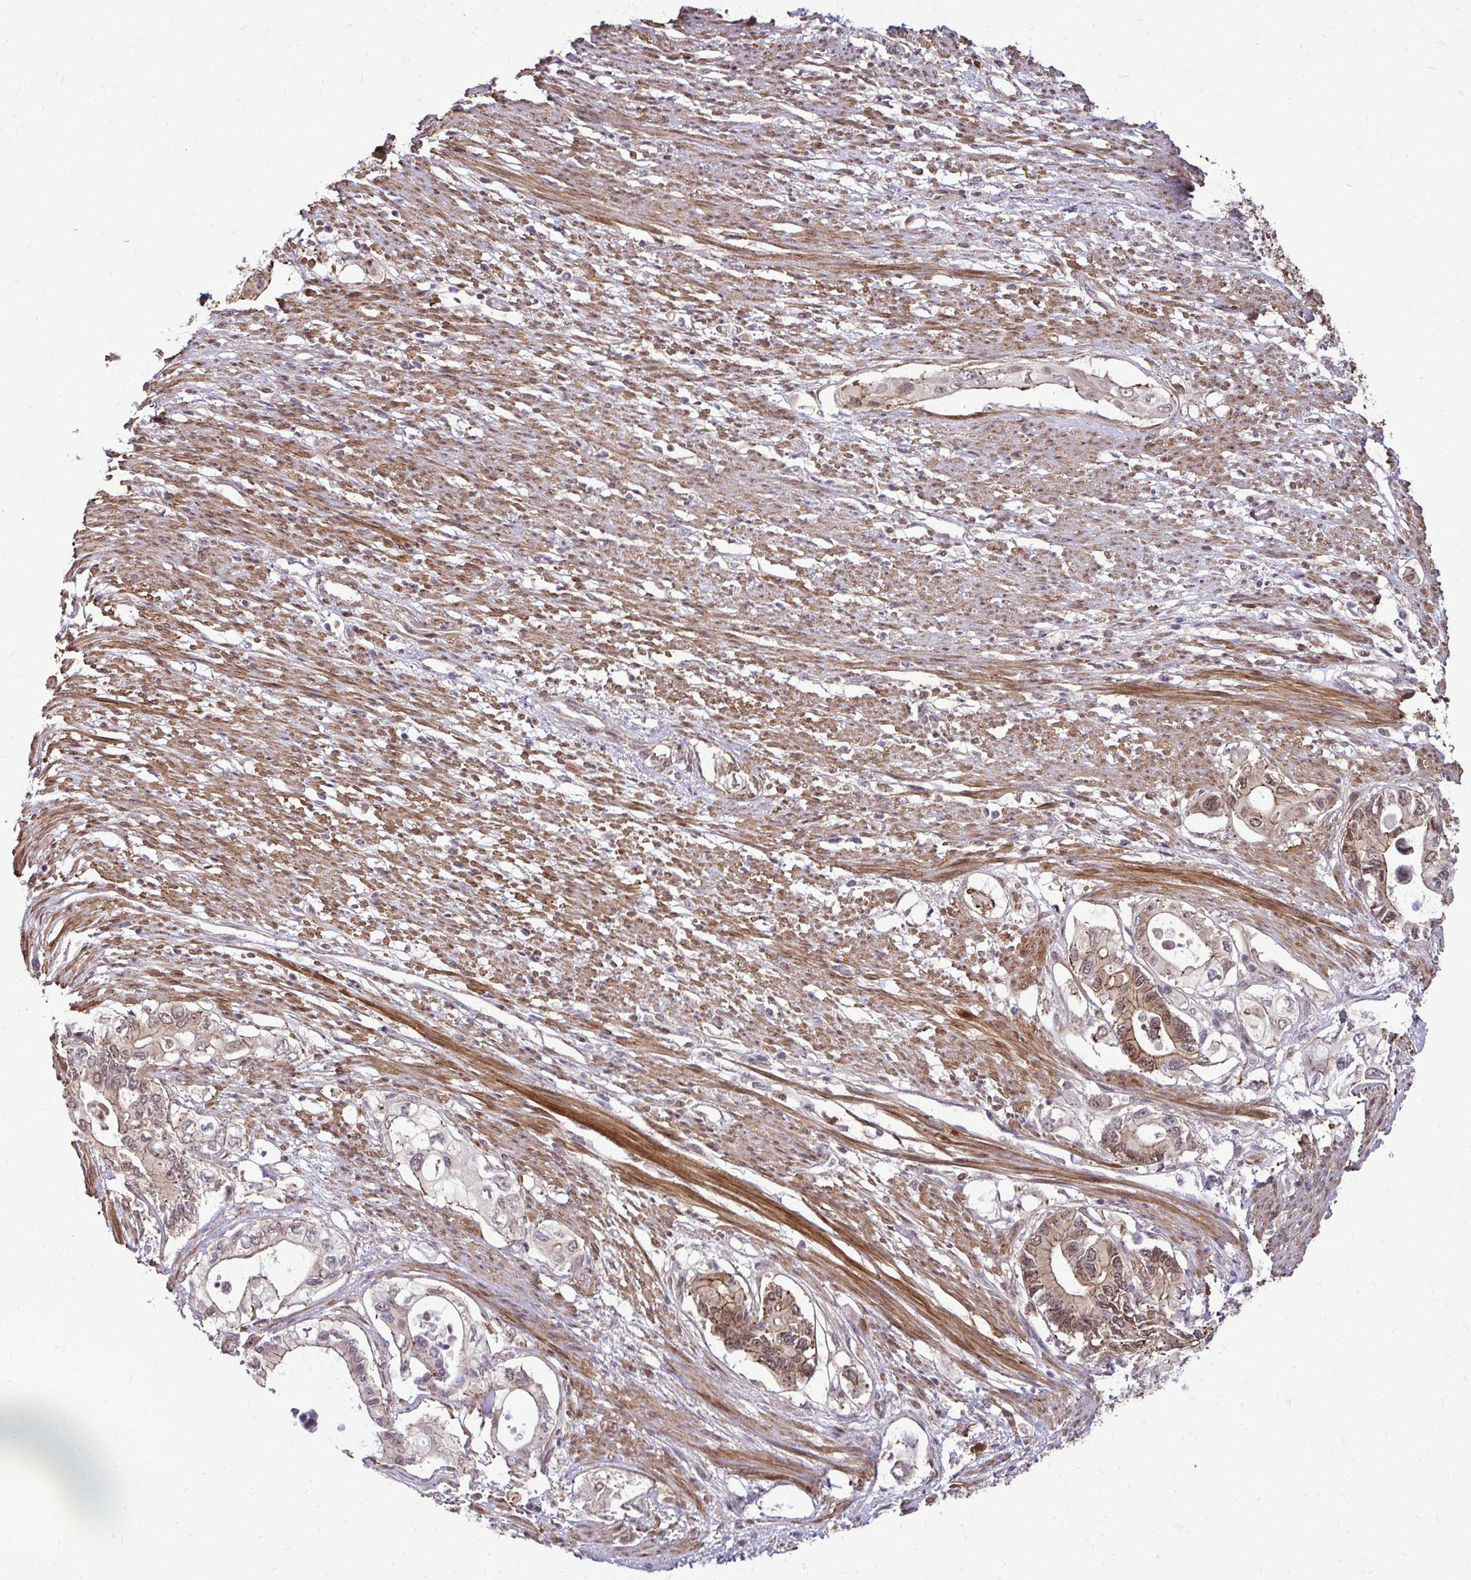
{"staining": {"intensity": "moderate", "quantity": "25%-75%", "location": "cytoplasmic/membranous,nuclear"}, "tissue": "pancreatic cancer", "cell_type": "Tumor cells", "image_type": "cancer", "snomed": [{"axis": "morphology", "description": "Adenocarcinoma, NOS"}, {"axis": "topography", "description": "Pancreas"}], "caption": "Tumor cells reveal medium levels of moderate cytoplasmic/membranous and nuclear expression in about 25%-75% of cells in human pancreatic cancer (adenocarcinoma).", "gene": "TRIP6", "patient": {"sex": "female", "age": 63}}